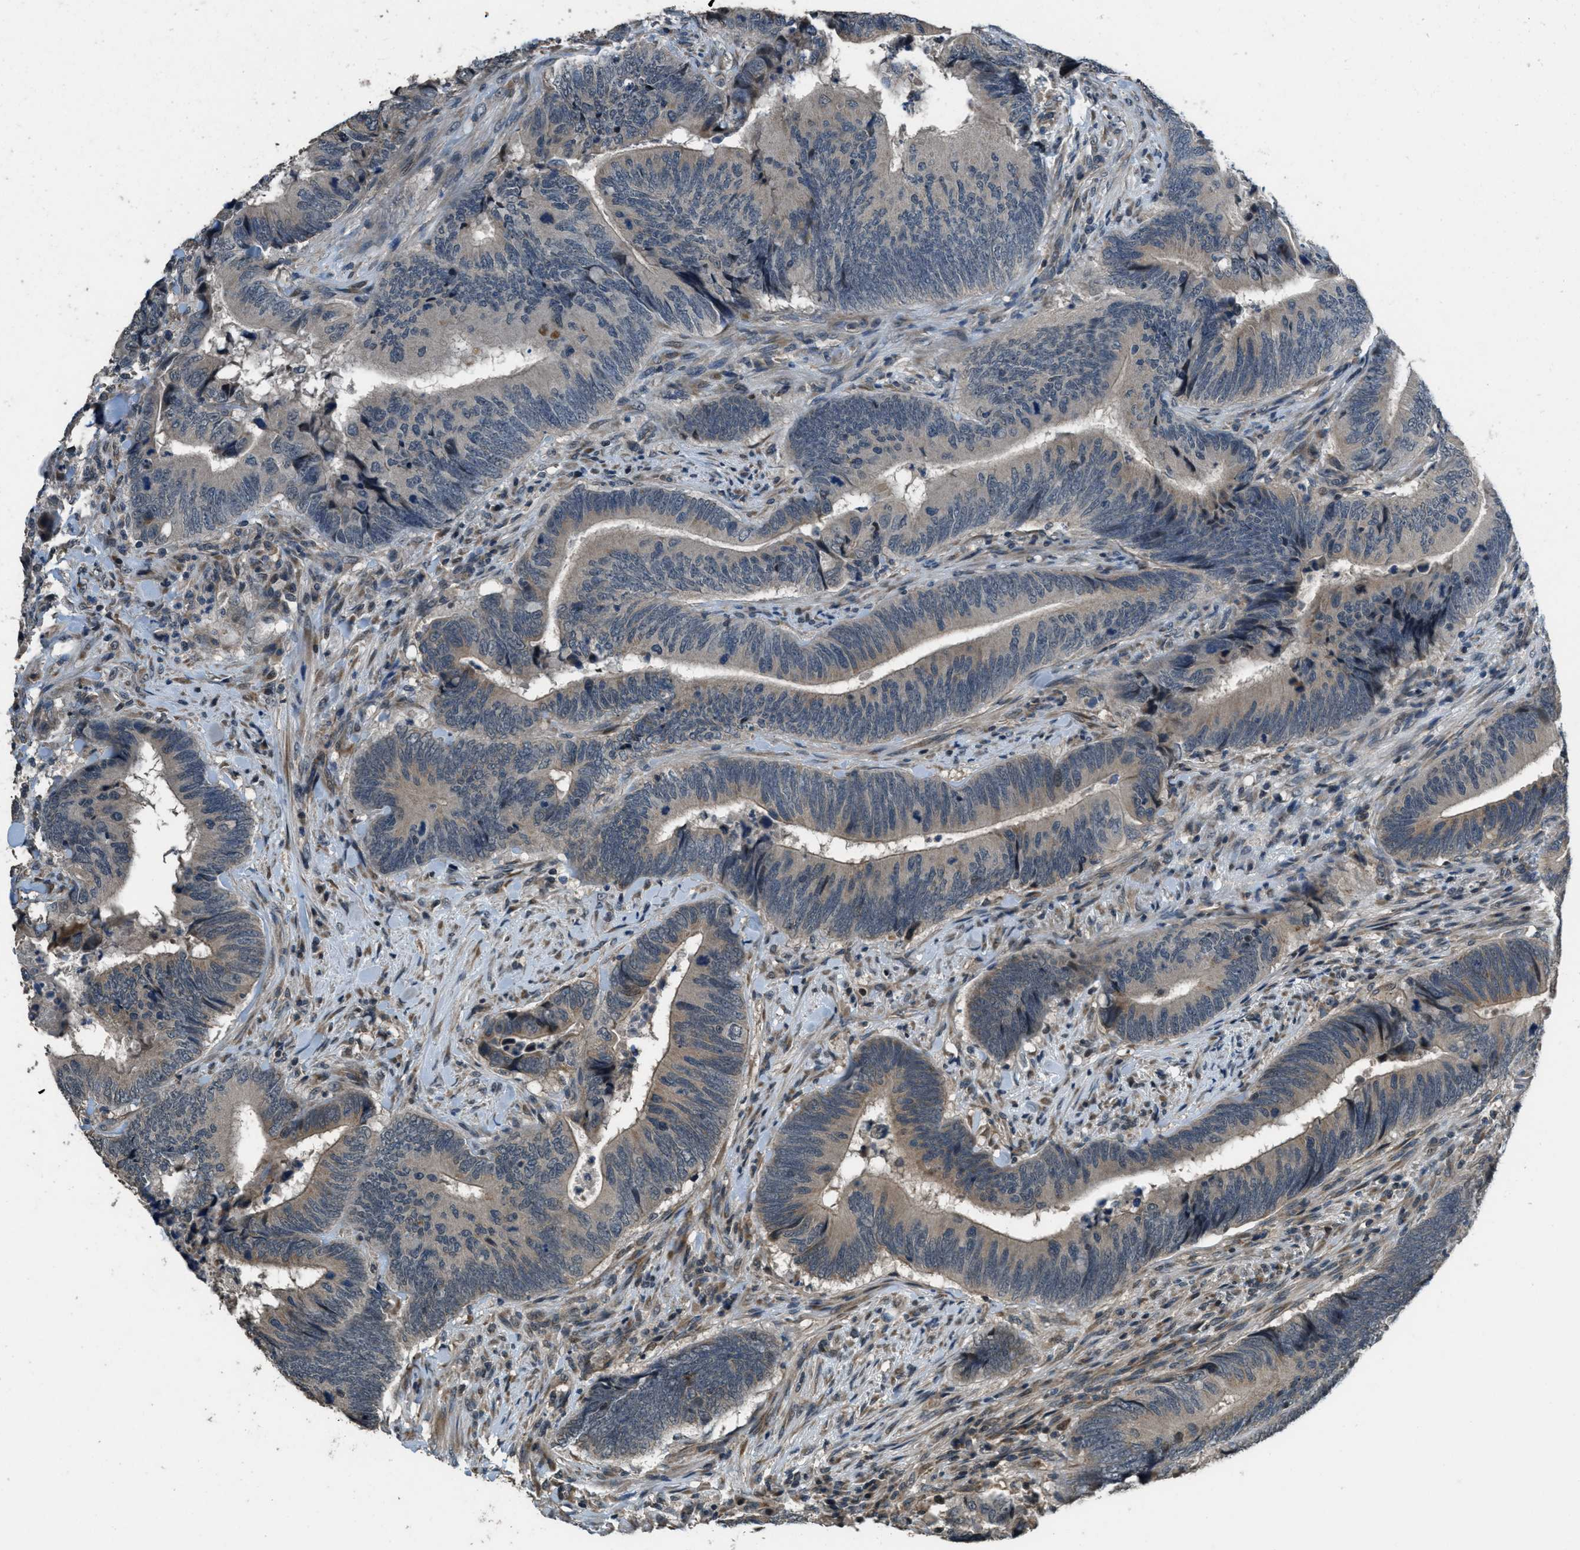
{"staining": {"intensity": "weak", "quantity": ">75%", "location": "cytoplasmic/membranous"}, "tissue": "colorectal cancer", "cell_type": "Tumor cells", "image_type": "cancer", "snomed": [{"axis": "morphology", "description": "Normal tissue, NOS"}, {"axis": "morphology", "description": "Adenocarcinoma, NOS"}, {"axis": "topography", "description": "Colon"}], "caption": "Protein analysis of colorectal cancer (adenocarcinoma) tissue shows weak cytoplasmic/membranous staining in about >75% of tumor cells.", "gene": "NAT1", "patient": {"sex": "male", "age": 56}}